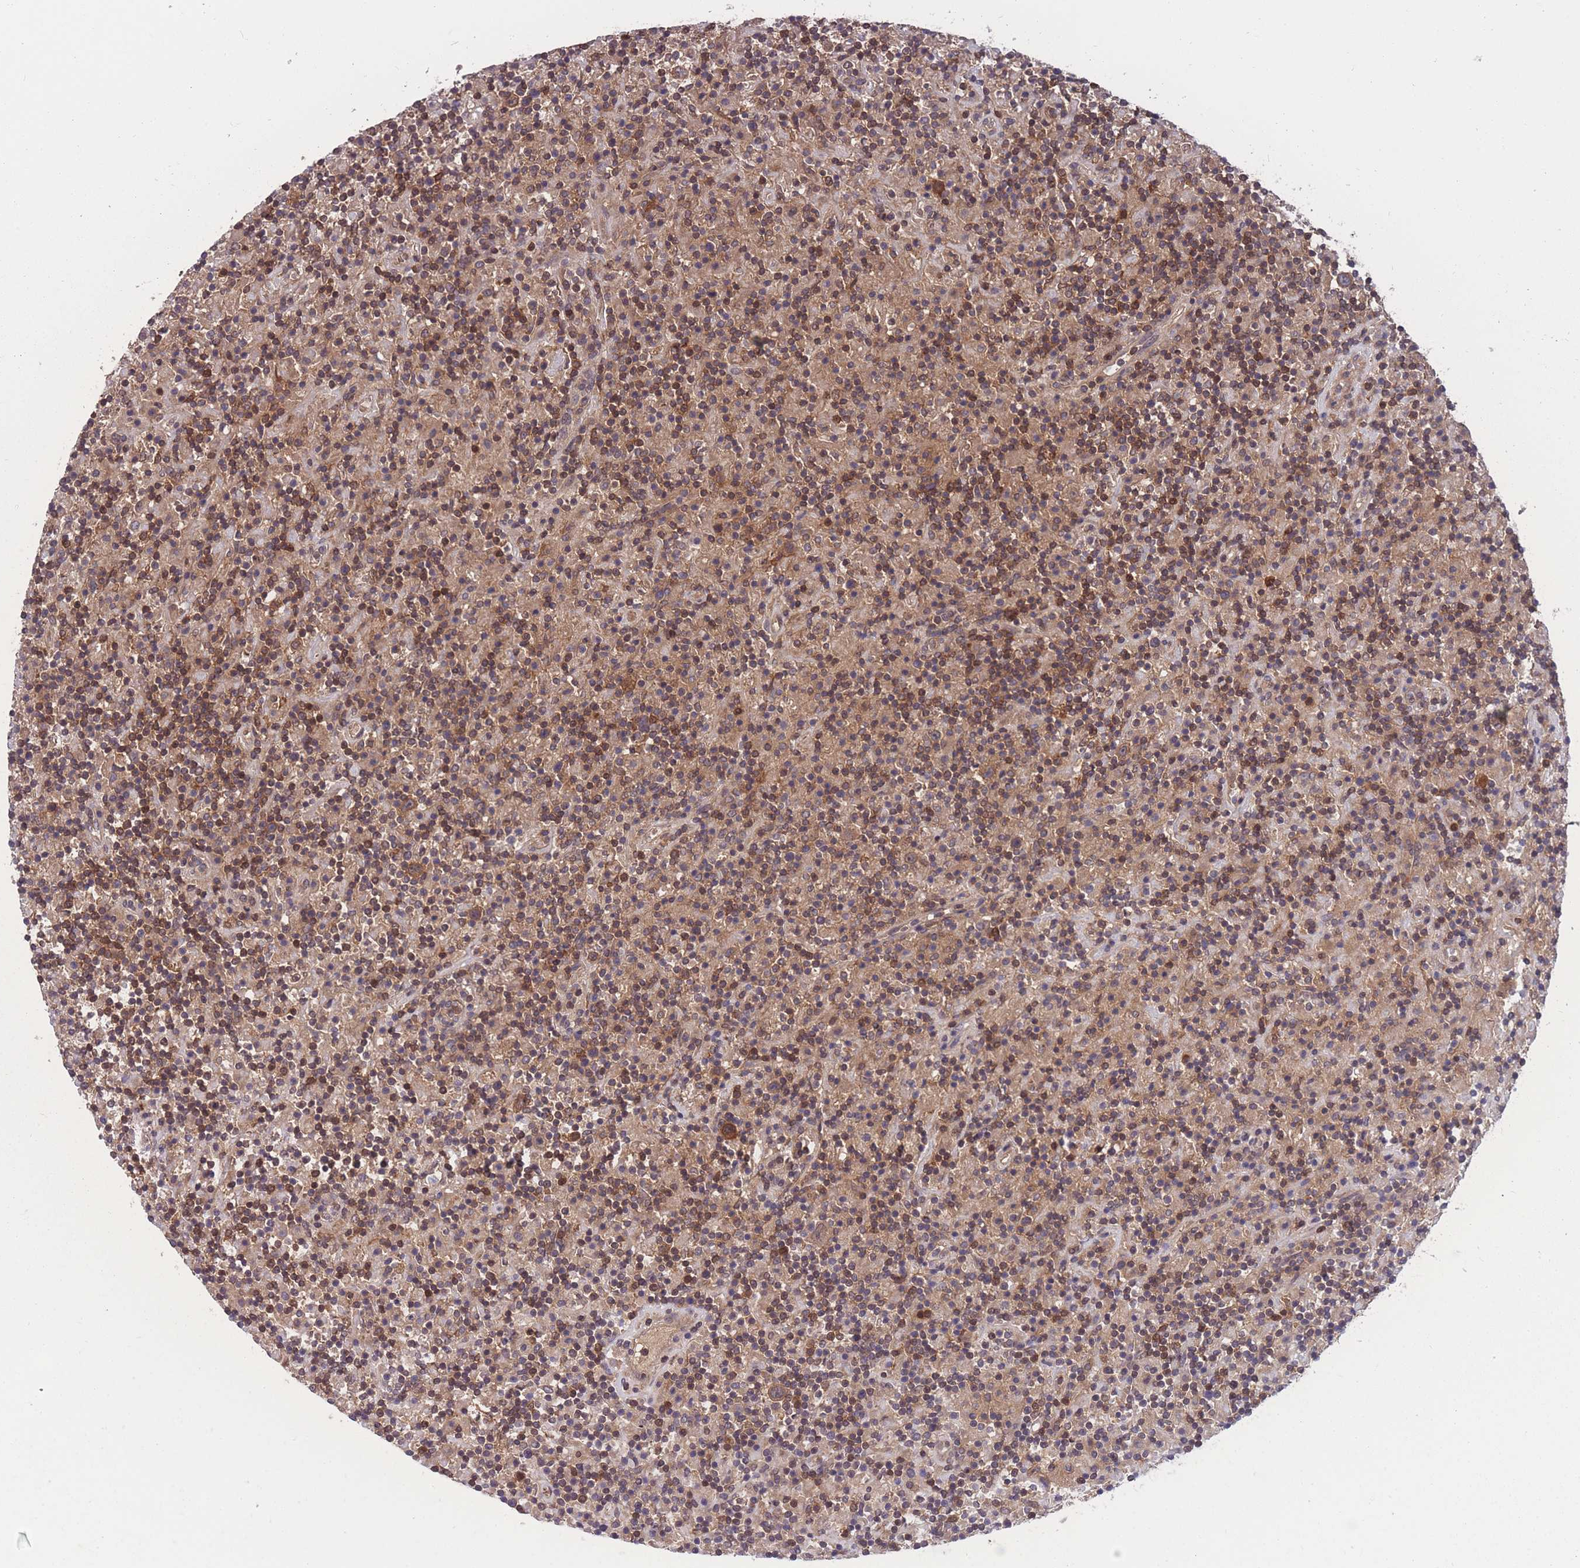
{"staining": {"intensity": "negative", "quantity": "none", "location": "none"}, "tissue": "lymphoma", "cell_type": "Tumor cells", "image_type": "cancer", "snomed": [{"axis": "morphology", "description": "Hodgkin's disease, NOS"}, {"axis": "topography", "description": "Lymph node"}], "caption": "Histopathology image shows no protein staining in tumor cells of lymphoma tissue.", "gene": "UBE2N", "patient": {"sex": "male", "age": 70}}